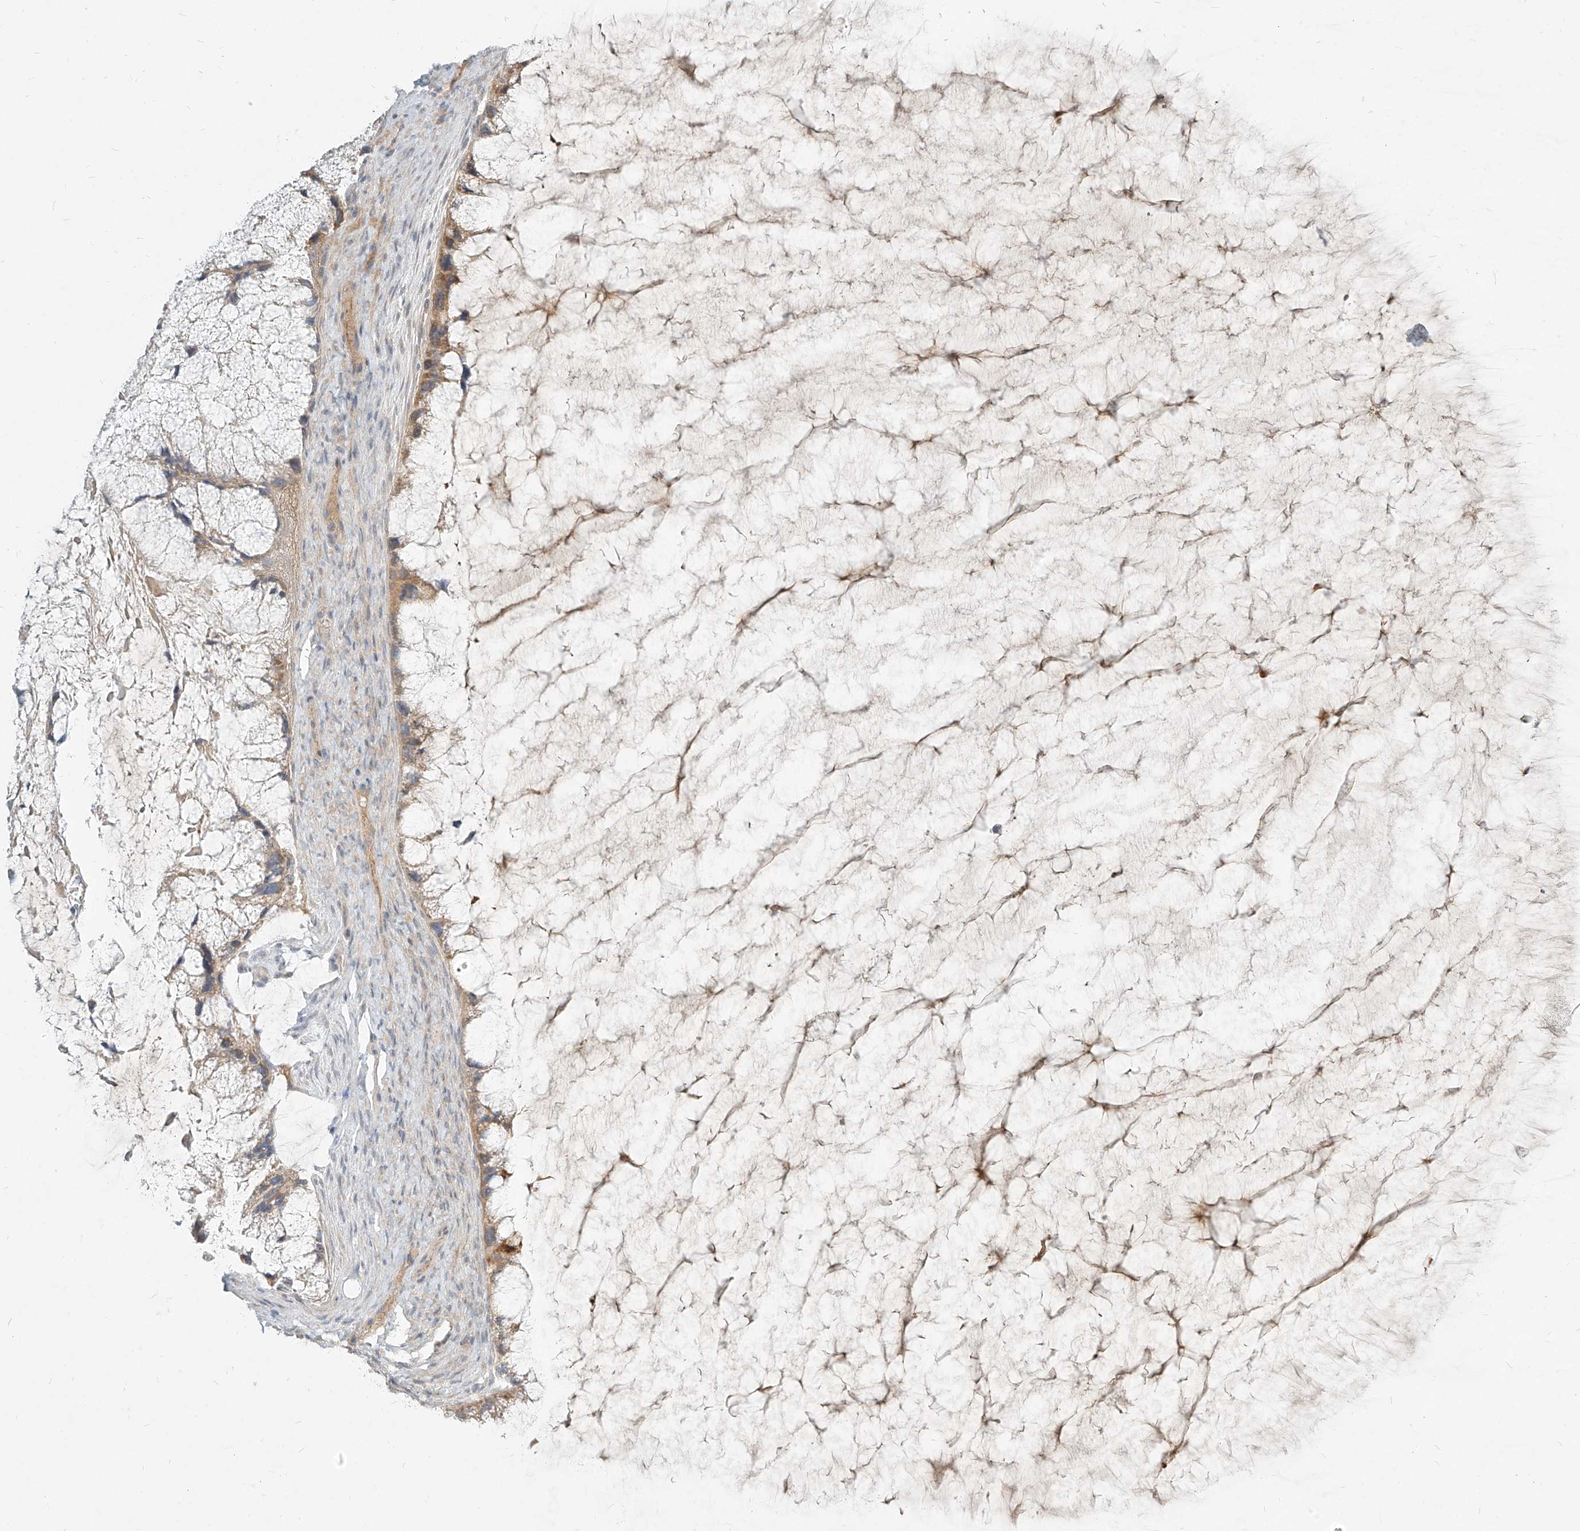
{"staining": {"intensity": "moderate", "quantity": "25%-75%", "location": "cytoplasmic/membranous"}, "tissue": "ovarian cancer", "cell_type": "Tumor cells", "image_type": "cancer", "snomed": [{"axis": "morphology", "description": "Cystadenocarcinoma, mucinous, NOS"}, {"axis": "topography", "description": "Ovary"}], "caption": "This is an image of immunohistochemistry staining of ovarian cancer, which shows moderate positivity in the cytoplasmic/membranous of tumor cells.", "gene": "PGD", "patient": {"sex": "female", "age": 37}}